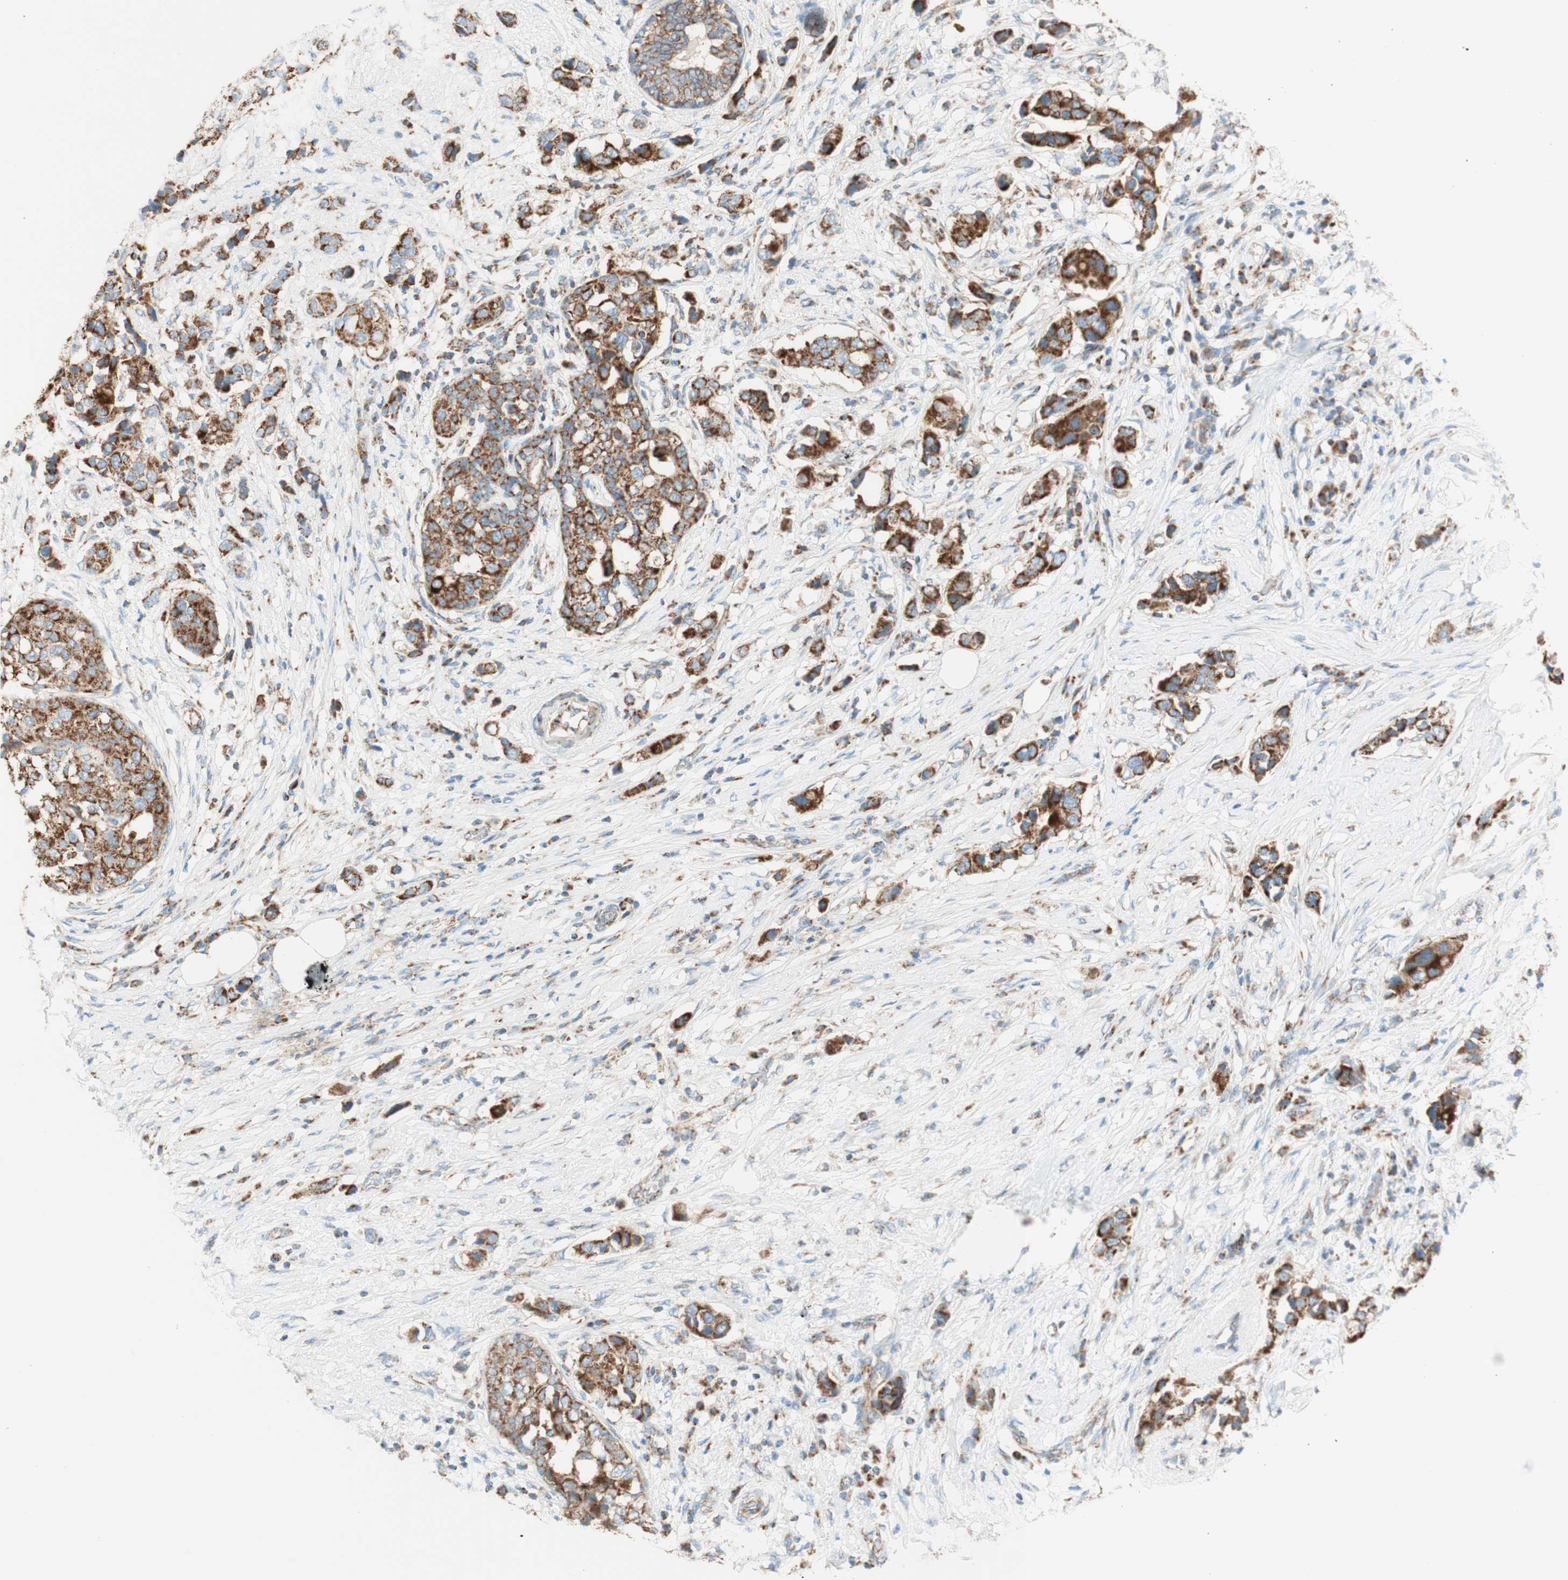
{"staining": {"intensity": "strong", "quantity": ">75%", "location": "cytoplasmic/membranous"}, "tissue": "breast cancer", "cell_type": "Tumor cells", "image_type": "cancer", "snomed": [{"axis": "morphology", "description": "Normal tissue, NOS"}, {"axis": "morphology", "description": "Duct carcinoma"}, {"axis": "topography", "description": "Breast"}], "caption": "Strong cytoplasmic/membranous protein positivity is identified in about >75% of tumor cells in breast cancer (invasive ductal carcinoma).", "gene": "TOMM20", "patient": {"sex": "female", "age": 50}}